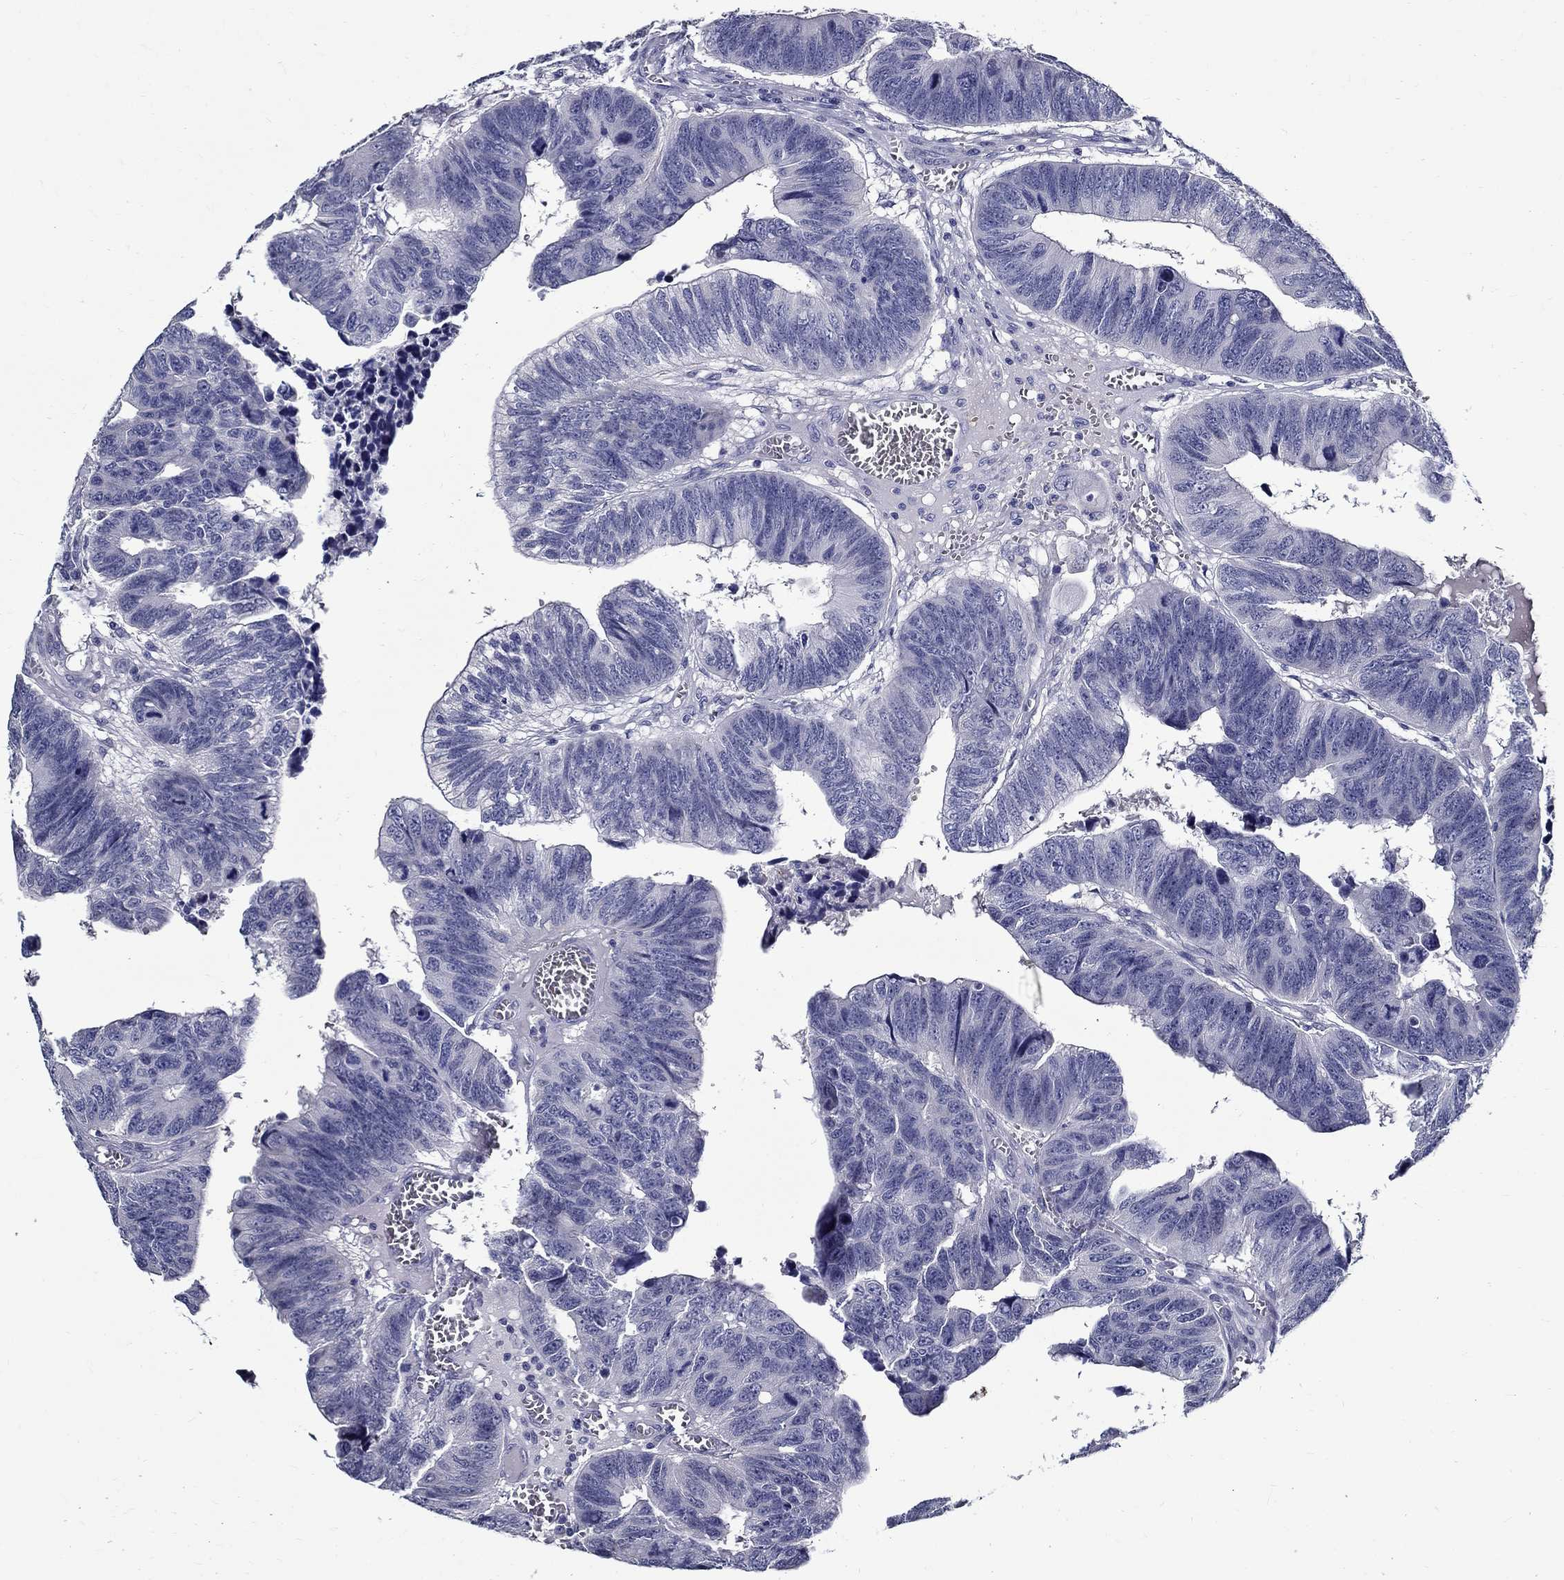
{"staining": {"intensity": "negative", "quantity": "none", "location": "none"}, "tissue": "colorectal cancer", "cell_type": "Tumor cells", "image_type": "cancer", "snomed": [{"axis": "morphology", "description": "Adenocarcinoma, NOS"}, {"axis": "topography", "description": "Appendix"}, {"axis": "topography", "description": "Colon"}, {"axis": "topography", "description": "Cecum"}, {"axis": "topography", "description": "Colon asc"}], "caption": "Micrograph shows no protein staining in tumor cells of colorectal adenocarcinoma tissue.", "gene": "TGM4", "patient": {"sex": "female", "age": 85}}